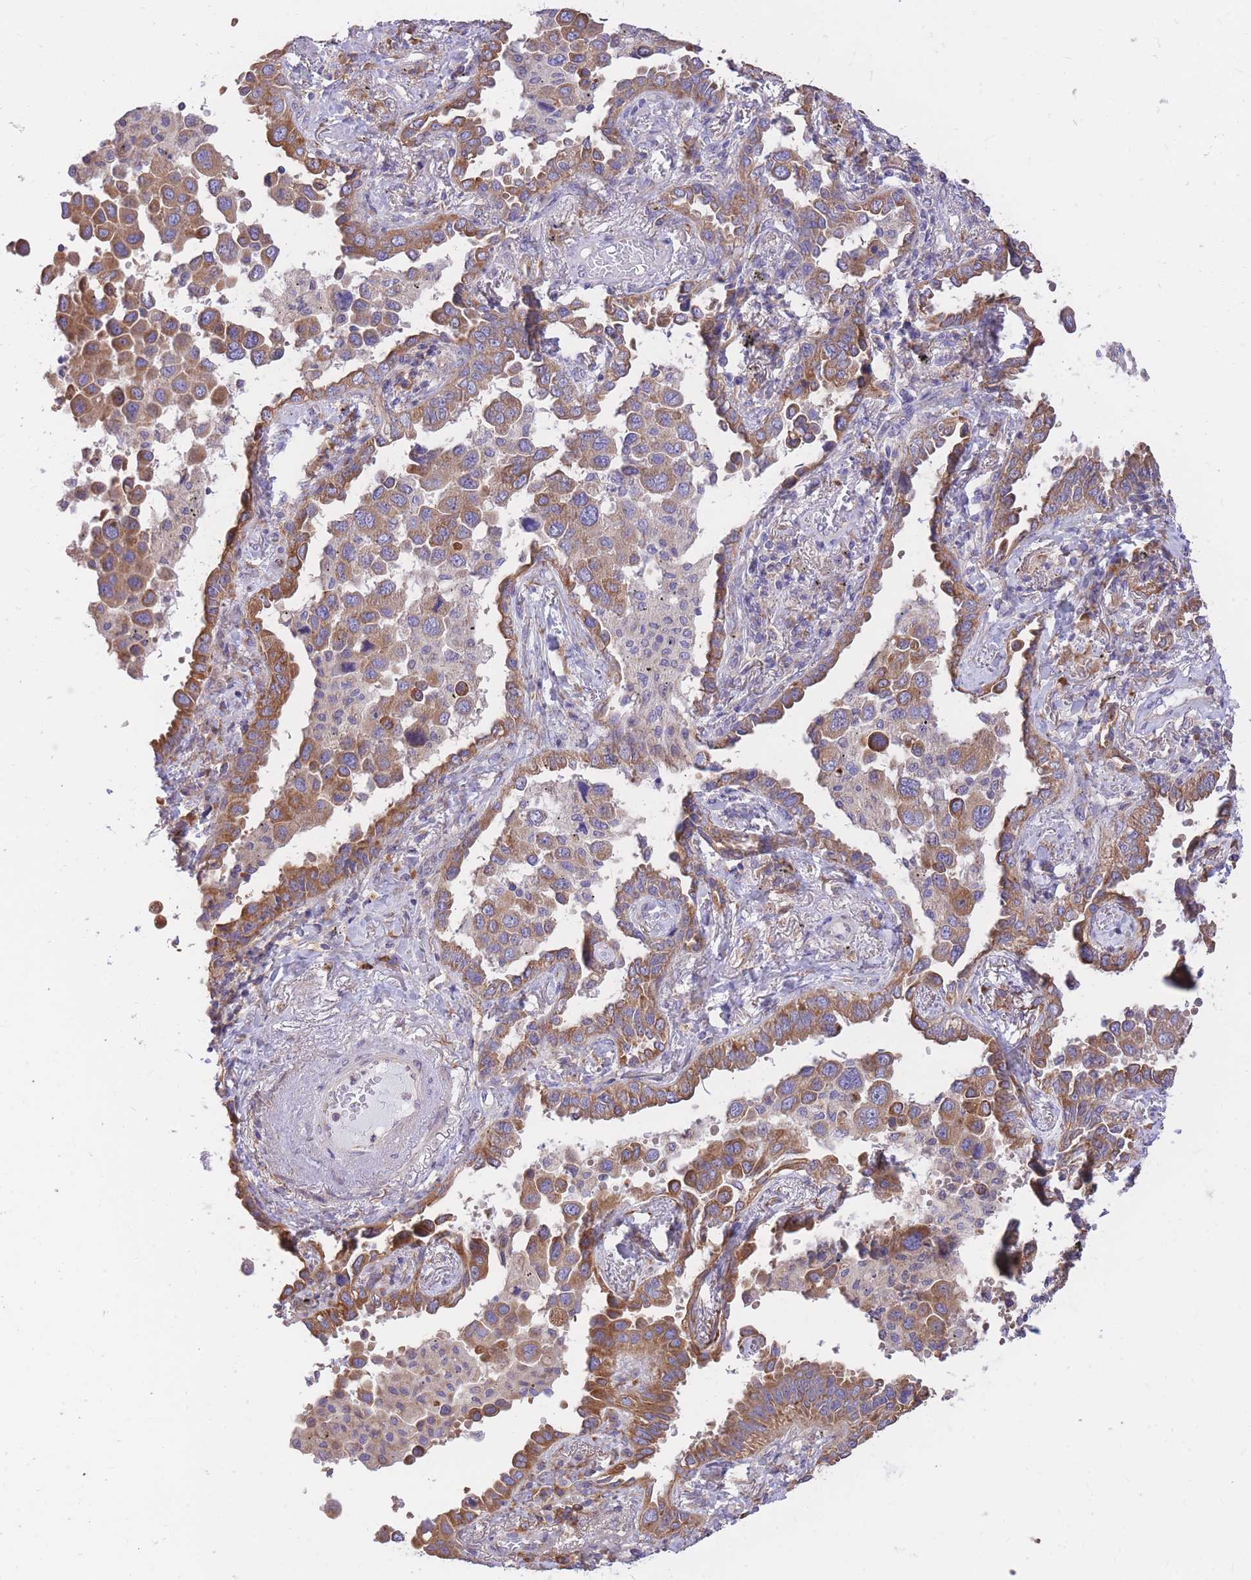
{"staining": {"intensity": "moderate", "quantity": ">75%", "location": "cytoplasmic/membranous"}, "tissue": "lung cancer", "cell_type": "Tumor cells", "image_type": "cancer", "snomed": [{"axis": "morphology", "description": "Adenocarcinoma, NOS"}, {"axis": "topography", "description": "Lung"}], "caption": "Moderate cytoplasmic/membranous staining for a protein is identified in approximately >75% of tumor cells of lung cancer (adenocarcinoma) using immunohistochemistry (IHC).", "gene": "GBP7", "patient": {"sex": "male", "age": 67}}